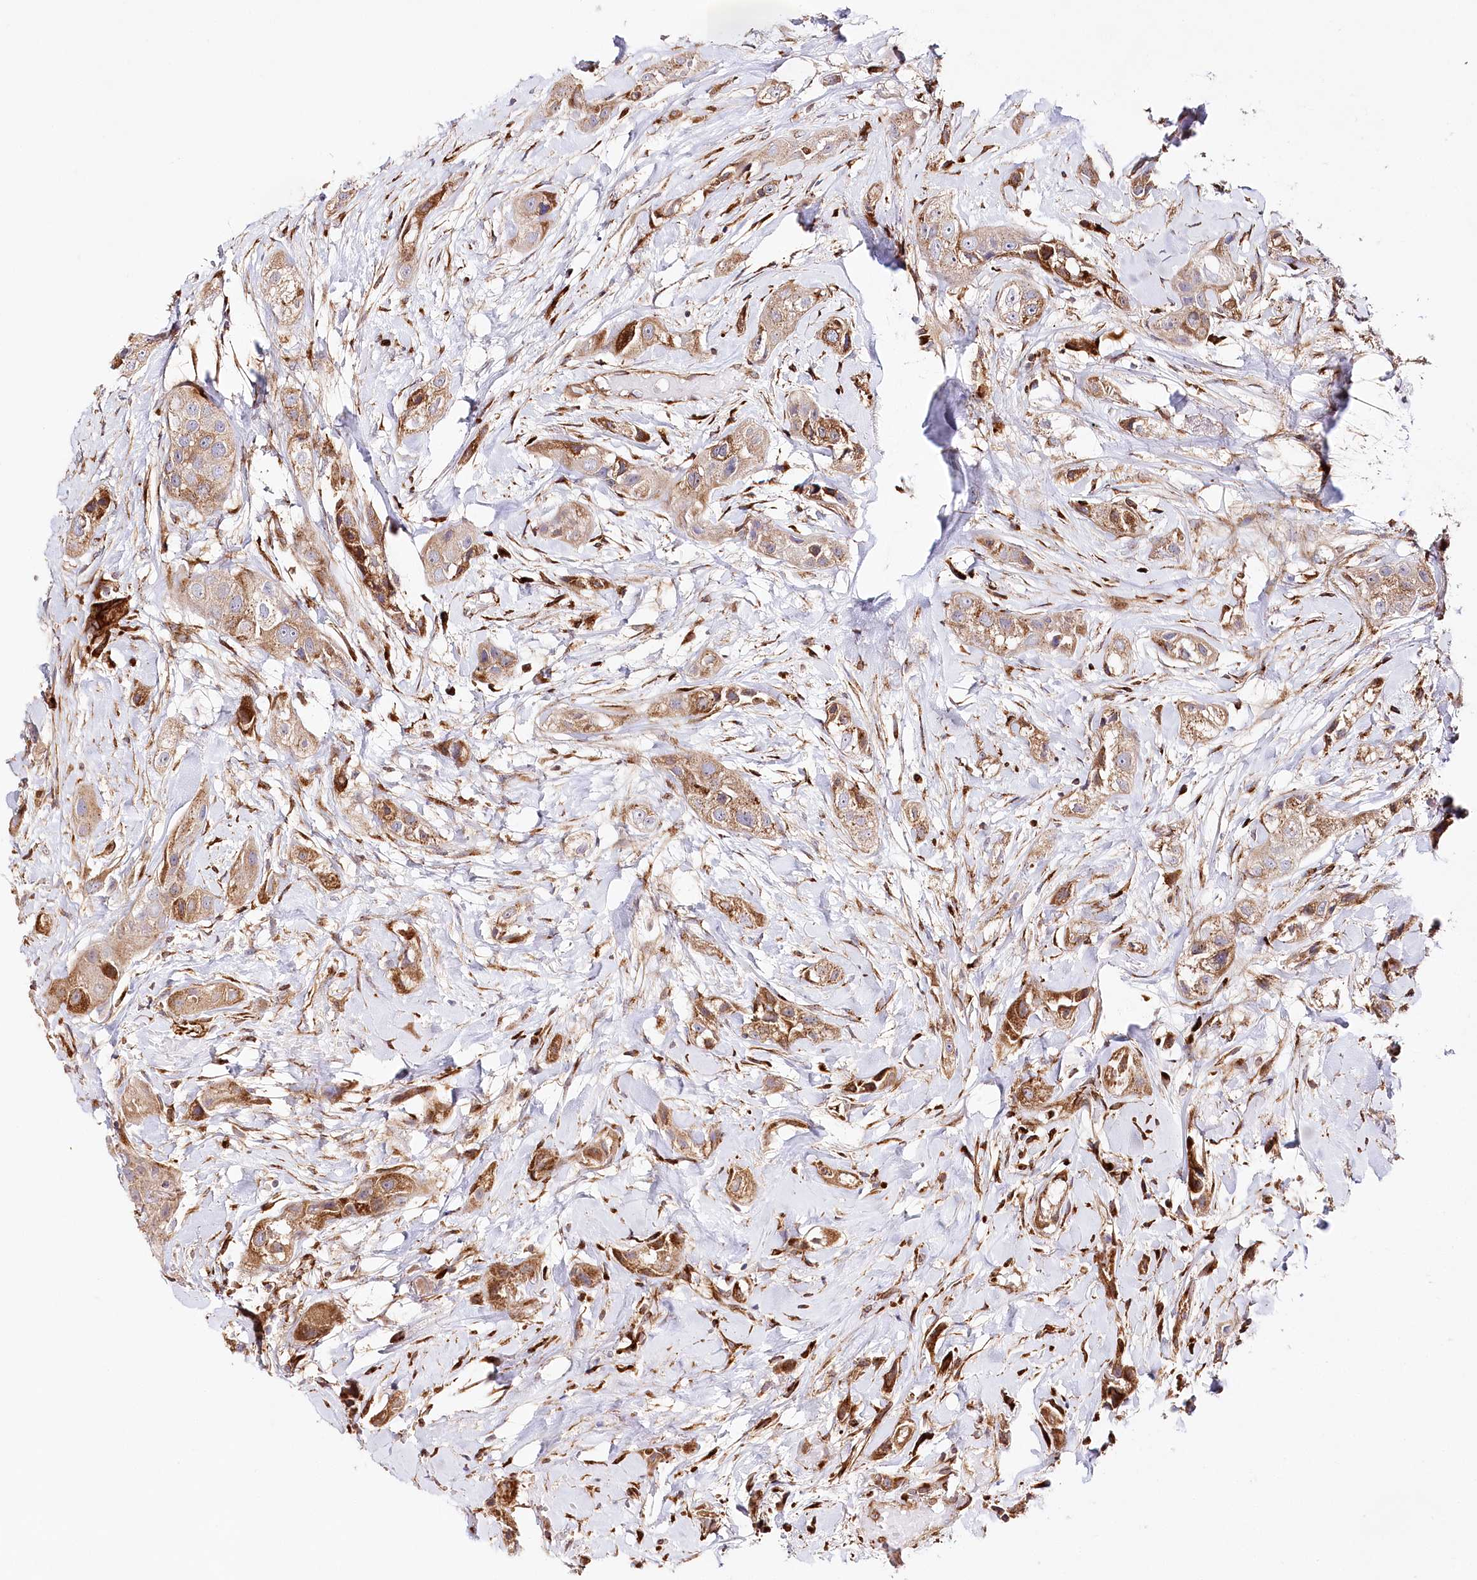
{"staining": {"intensity": "moderate", "quantity": ">75%", "location": "cytoplasmic/membranous"}, "tissue": "head and neck cancer", "cell_type": "Tumor cells", "image_type": "cancer", "snomed": [{"axis": "morphology", "description": "Normal tissue, NOS"}, {"axis": "morphology", "description": "Squamous cell carcinoma, NOS"}, {"axis": "topography", "description": "Skeletal muscle"}, {"axis": "topography", "description": "Head-Neck"}], "caption": "A high-resolution micrograph shows IHC staining of head and neck squamous cell carcinoma, which reveals moderate cytoplasmic/membranous expression in about >75% of tumor cells.", "gene": "ABRAXAS2", "patient": {"sex": "male", "age": 51}}